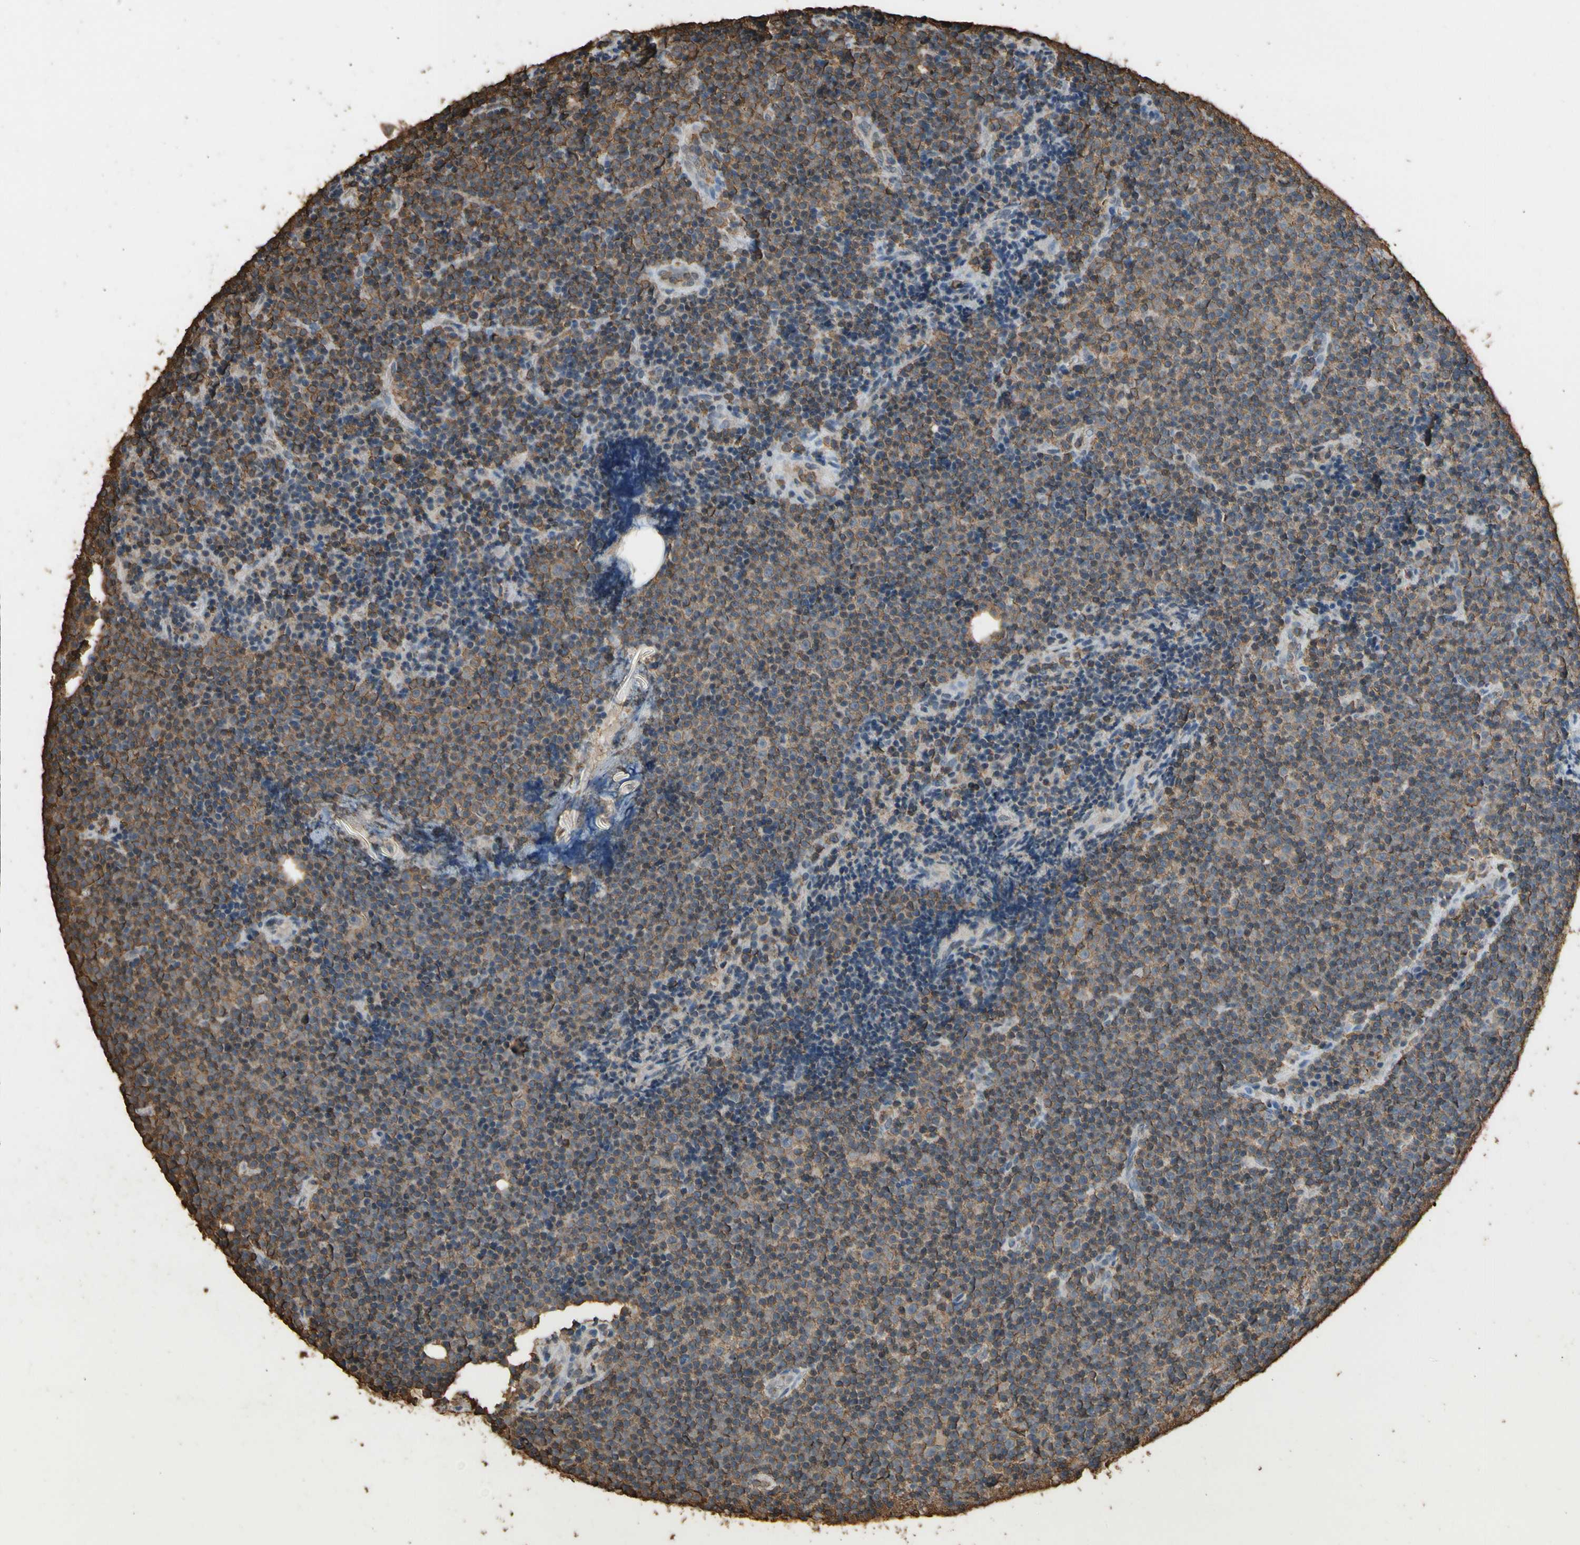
{"staining": {"intensity": "moderate", "quantity": ">75%", "location": "cytoplasmic/membranous"}, "tissue": "lymphoma", "cell_type": "Tumor cells", "image_type": "cancer", "snomed": [{"axis": "morphology", "description": "Malignant lymphoma, non-Hodgkin's type, Low grade"}, {"axis": "topography", "description": "Lymph node"}], "caption": "Immunohistochemistry micrograph of human malignant lymphoma, non-Hodgkin's type (low-grade) stained for a protein (brown), which reveals medium levels of moderate cytoplasmic/membranous expression in about >75% of tumor cells.", "gene": "TNFSF13B", "patient": {"sex": "female", "age": 67}}